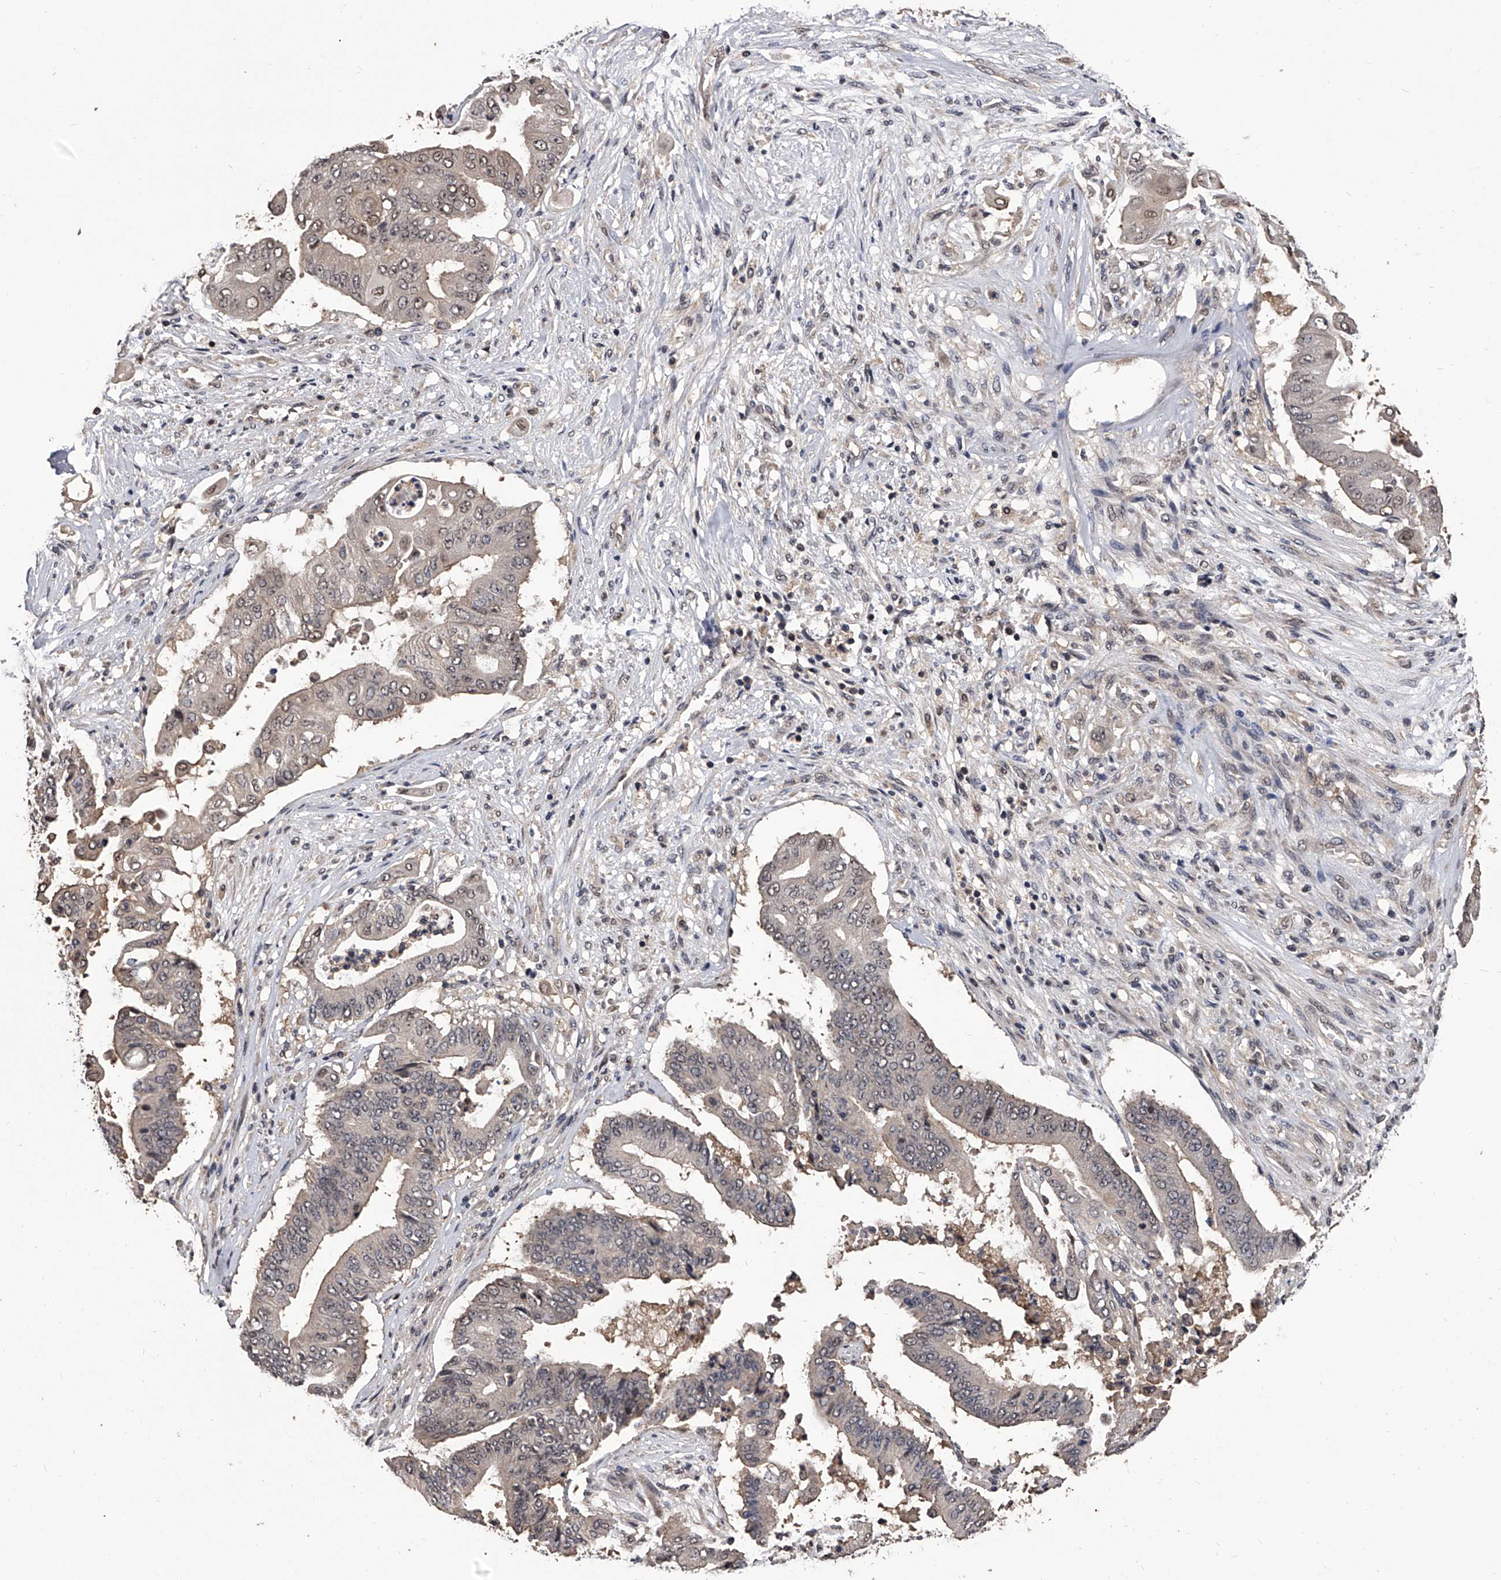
{"staining": {"intensity": "weak", "quantity": "<25%", "location": "cytoplasmic/membranous,nuclear"}, "tissue": "pancreatic cancer", "cell_type": "Tumor cells", "image_type": "cancer", "snomed": [{"axis": "morphology", "description": "Adenocarcinoma, NOS"}, {"axis": "topography", "description": "Pancreas"}], "caption": "This is an IHC micrograph of human pancreatic cancer. There is no staining in tumor cells.", "gene": "EFCAB7", "patient": {"sex": "female", "age": 77}}